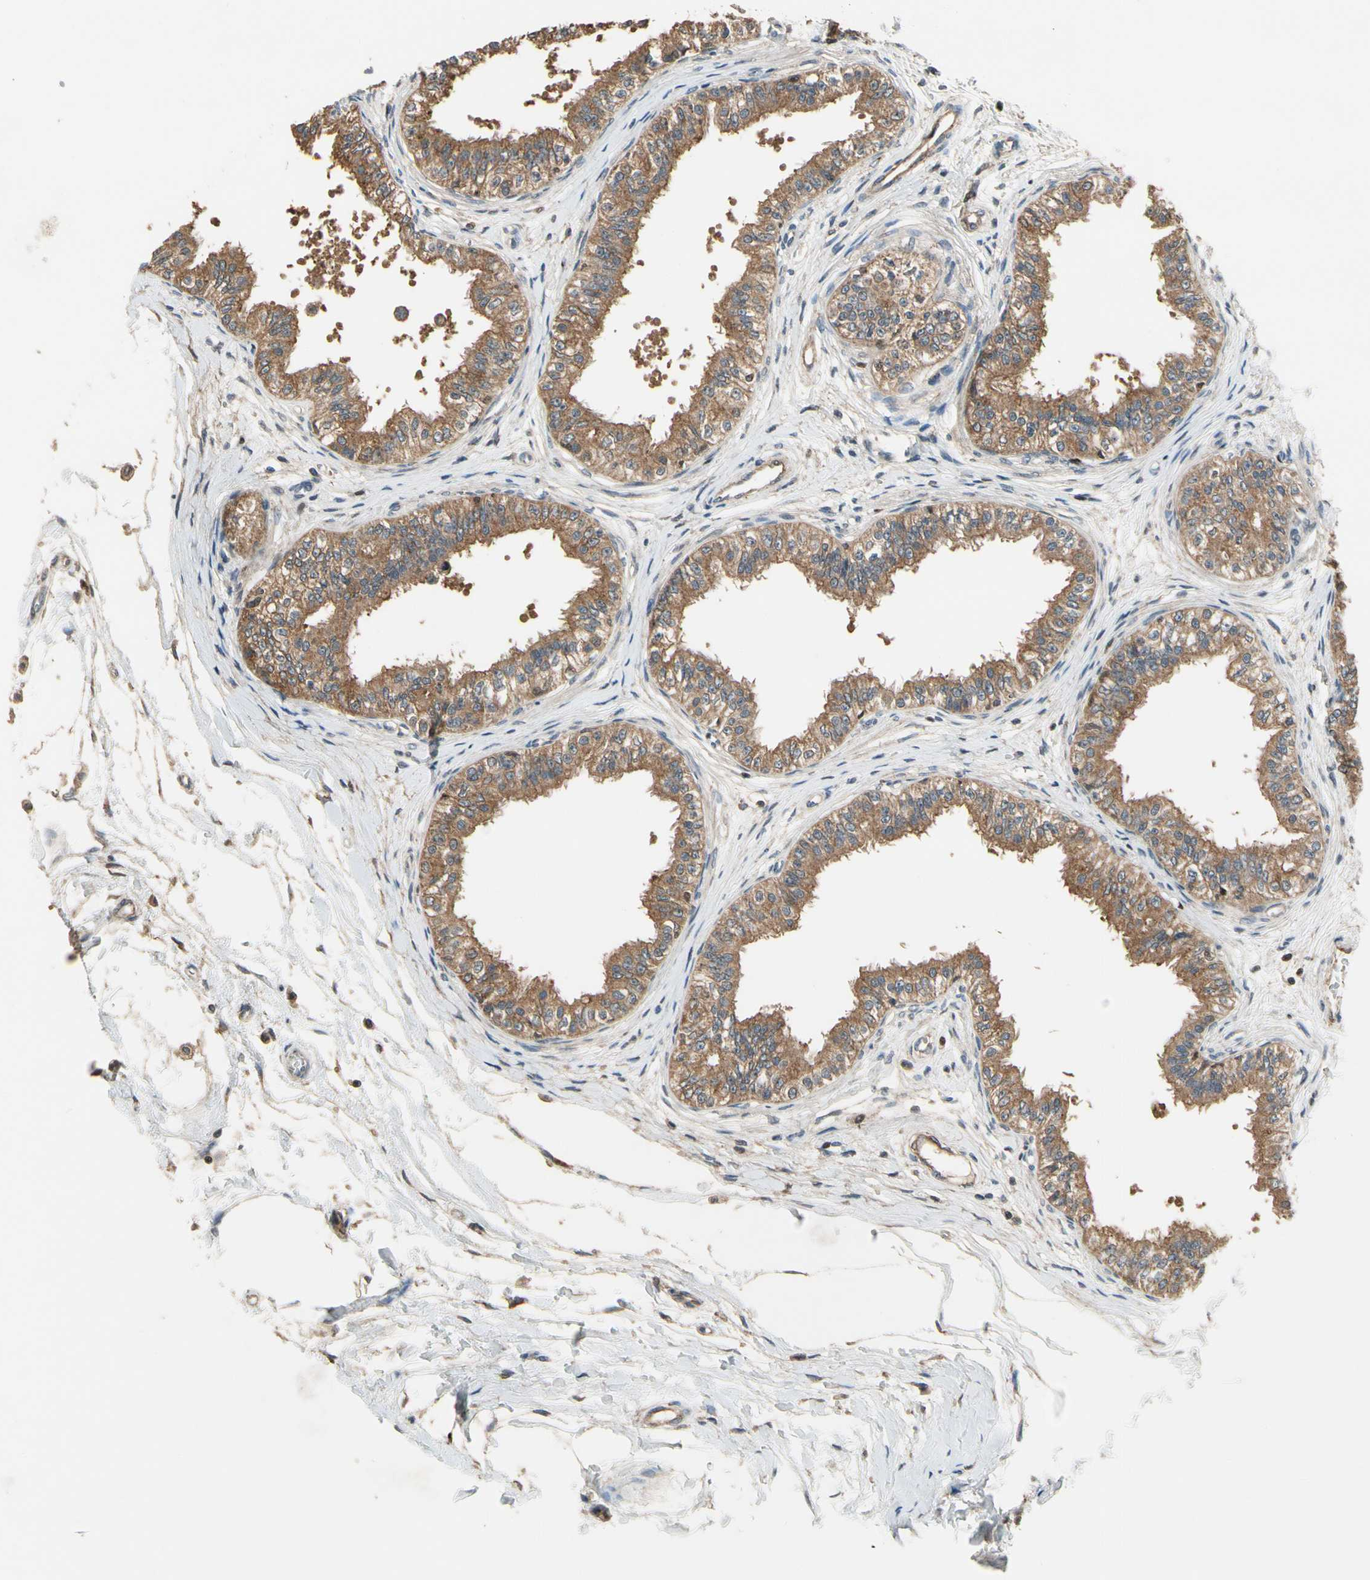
{"staining": {"intensity": "moderate", "quantity": ">75%", "location": "cytoplasmic/membranous"}, "tissue": "epididymis", "cell_type": "Glandular cells", "image_type": "normal", "snomed": [{"axis": "morphology", "description": "Normal tissue, NOS"}, {"axis": "morphology", "description": "Adenocarcinoma, metastatic, NOS"}, {"axis": "topography", "description": "Testis"}, {"axis": "topography", "description": "Epididymis"}], "caption": "The image exhibits staining of unremarkable epididymis, revealing moderate cytoplasmic/membranous protein positivity (brown color) within glandular cells. Using DAB (brown) and hematoxylin (blue) stains, captured at high magnification using brightfield microscopy.", "gene": "CGREF1", "patient": {"sex": "male", "age": 26}}